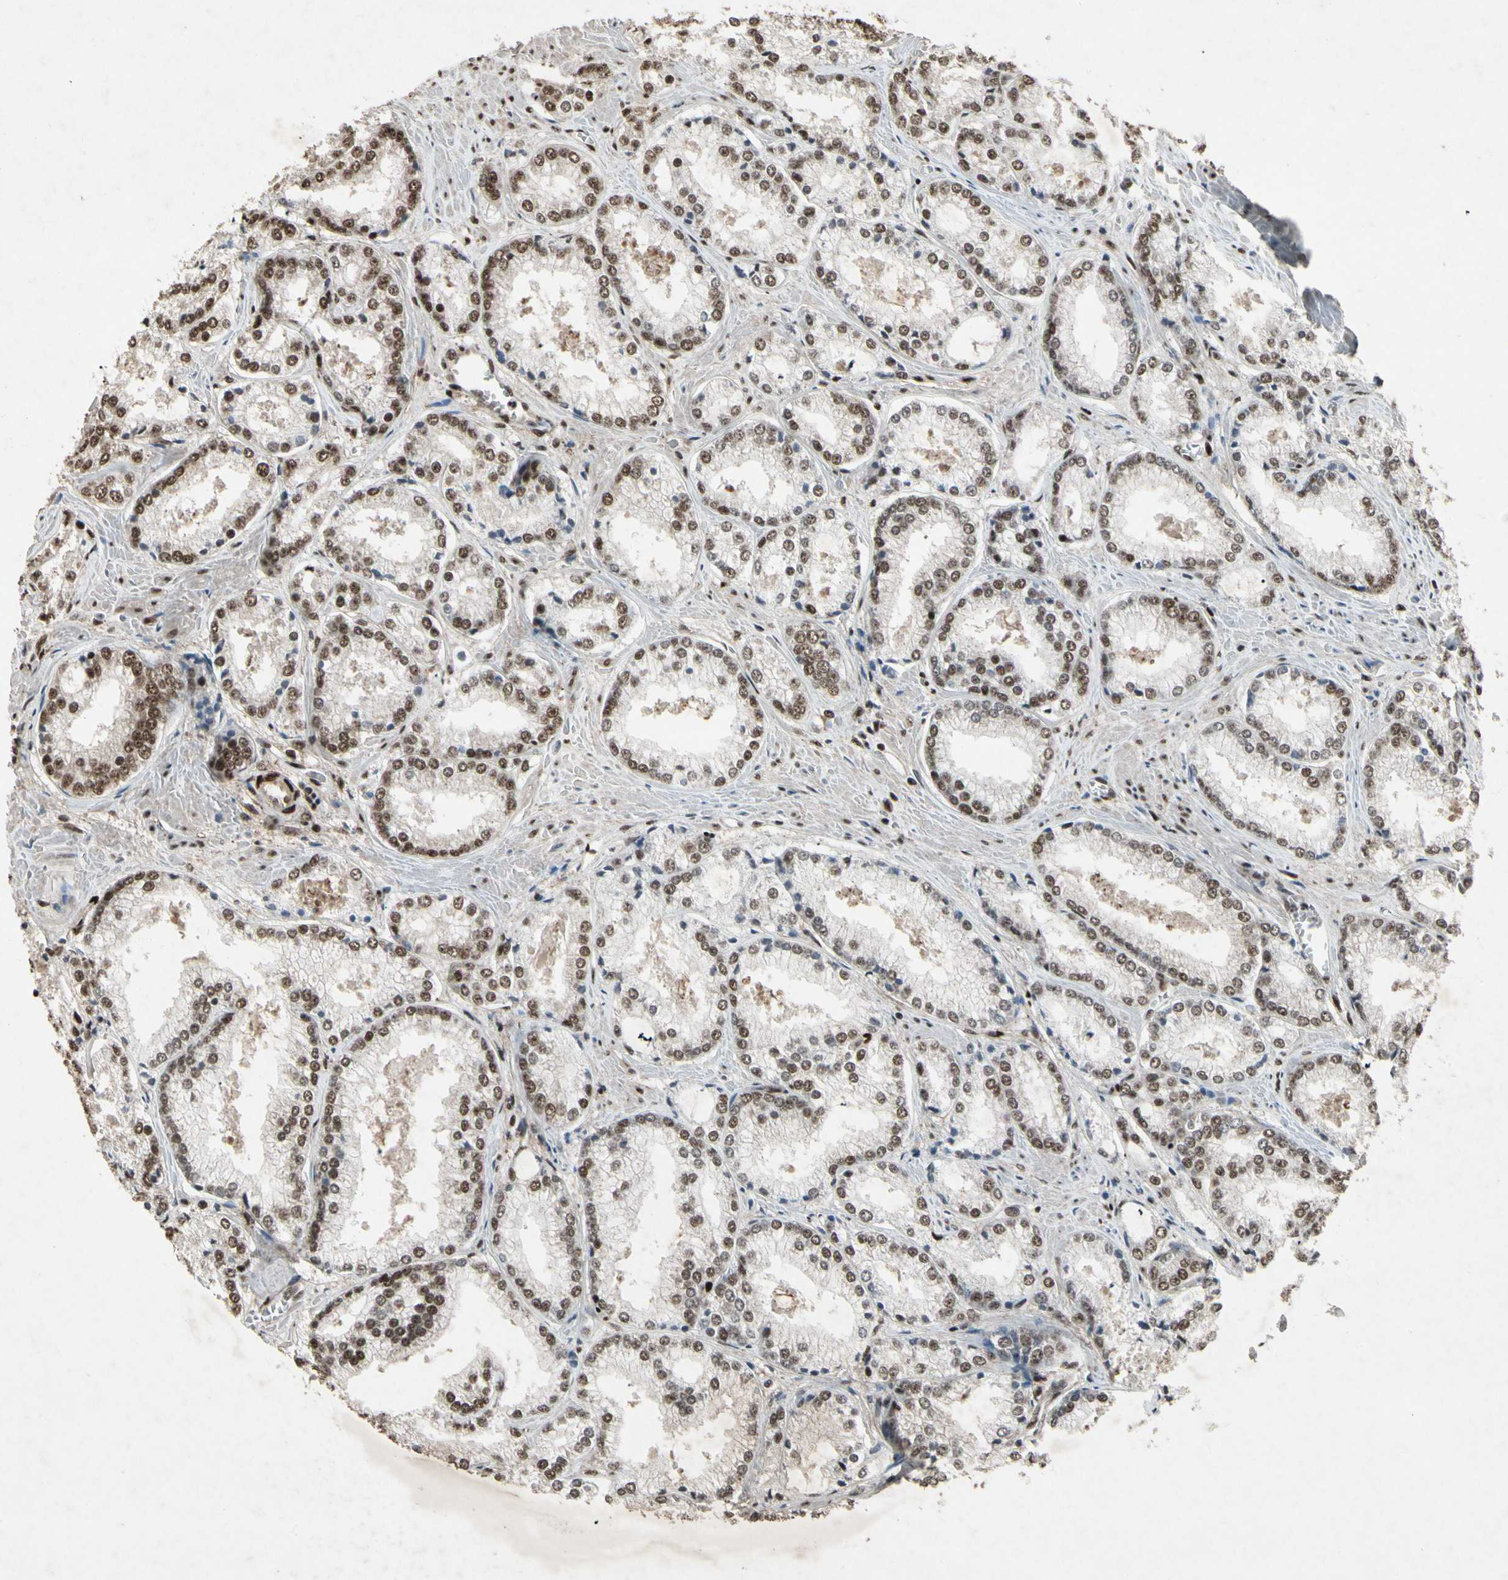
{"staining": {"intensity": "moderate", "quantity": ">75%", "location": "nuclear"}, "tissue": "prostate cancer", "cell_type": "Tumor cells", "image_type": "cancer", "snomed": [{"axis": "morphology", "description": "Adenocarcinoma, Low grade"}, {"axis": "topography", "description": "Prostate"}], "caption": "Adenocarcinoma (low-grade) (prostate) stained for a protein (brown) displays moderate nuclear positive positivity in approximately >75% of tumor cells.", "gene": "TBX2", "patient": {"sex": "male", "age": 64}}